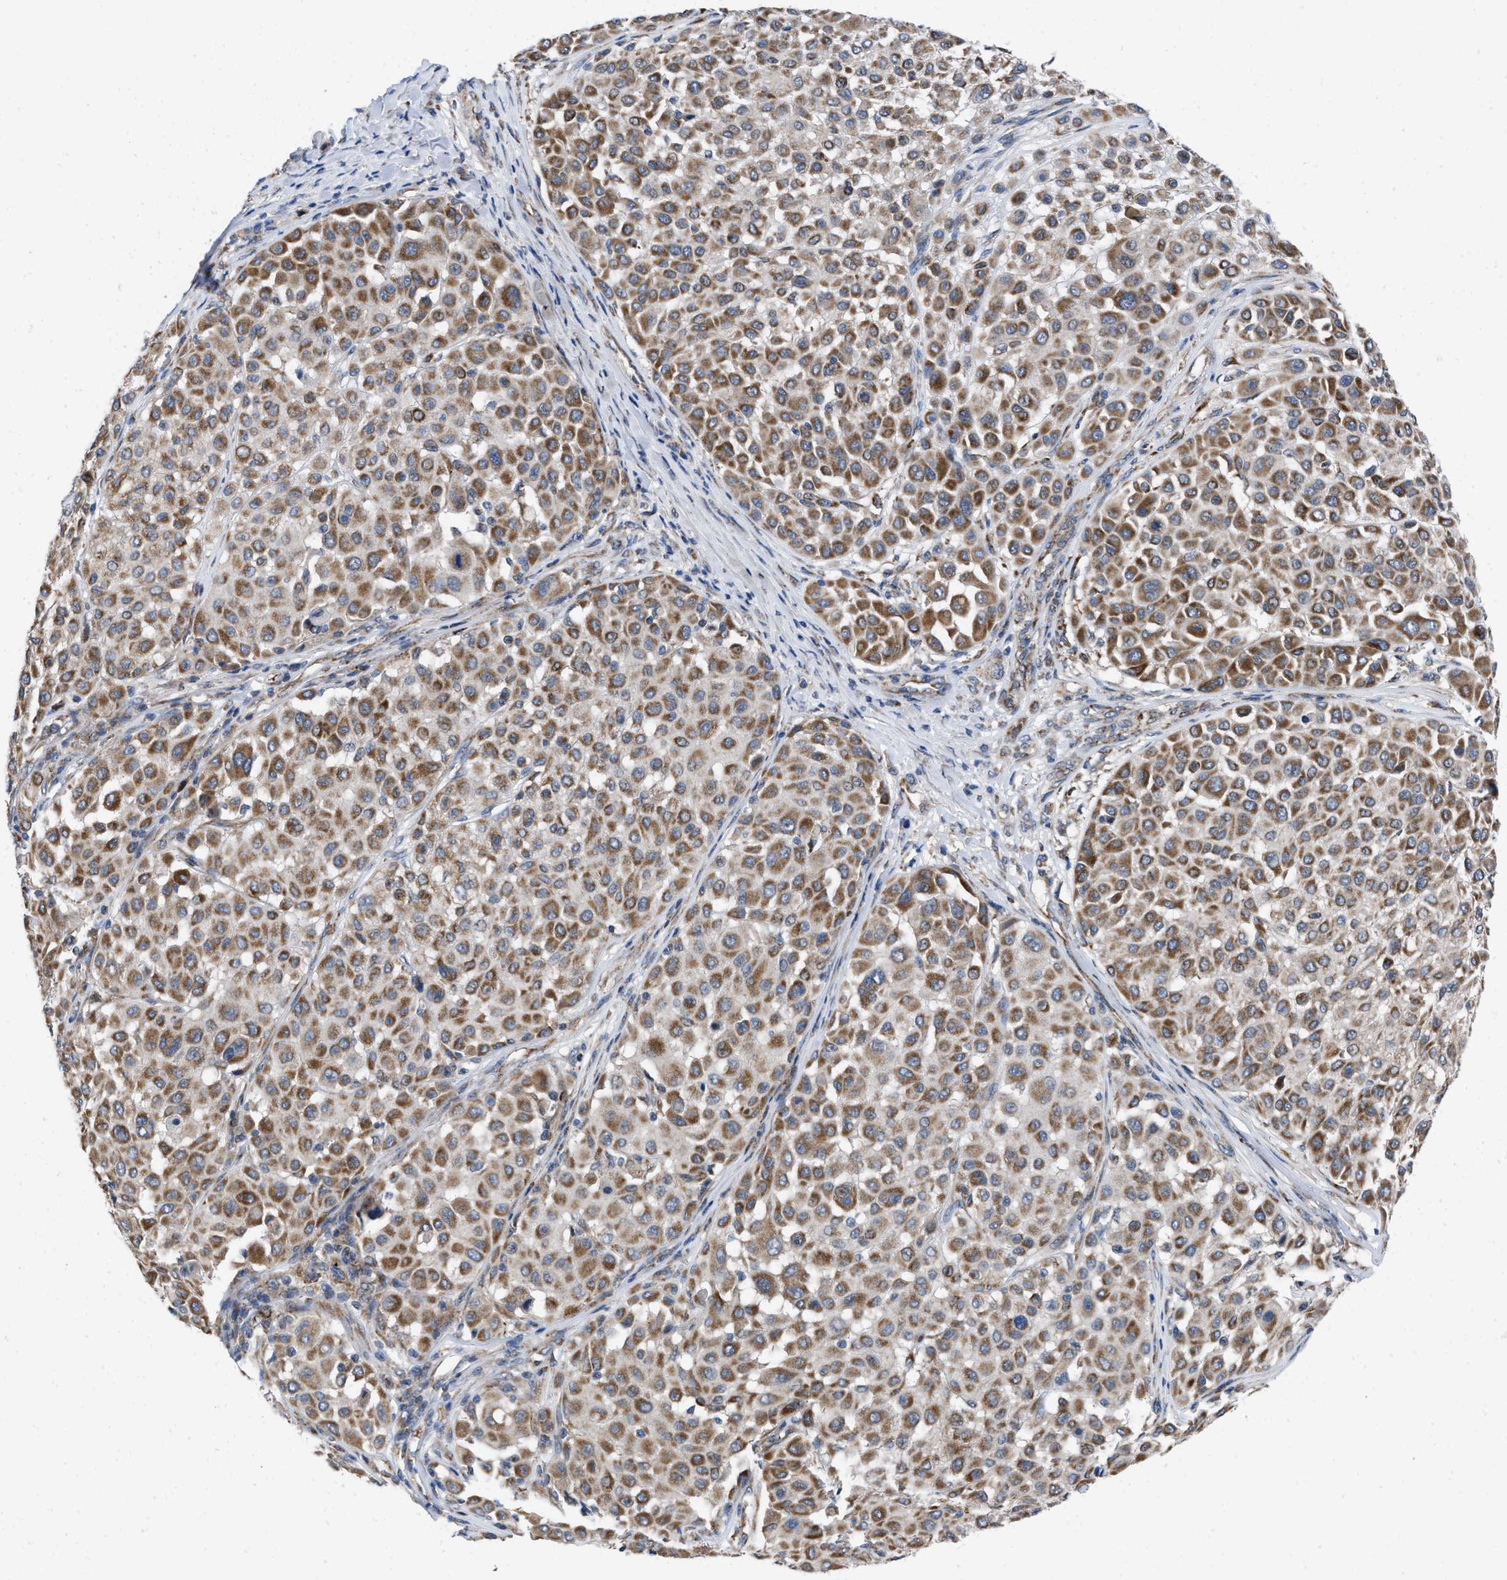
{"staining": {"intensity": "strong", "quantity": ">75%", "location": "cytoplasmic/membranous"}, "tissue": "melanoma", "cell_type": "Tumor cells", "image_type": "cancer", "snomed": [{"axis": "morphology", "description": "Malignant melanoma, Metastatic site"}, {"axis": "topography", "description": "Soft tissue"}], "caption": "Immunohistochemistry staining of melanoma, which exhibits high levels of strong cytoplasmic/membranous positivity in approximately >75% of tumor cells indicating strong cytoplasmic/membranous protein staining. The staining was performed using DAB (3,3'-diaminobenzidine) (brown) for protein detection and nuclei were counterstained in hematoxylin (blue).", "gene": "AKAP1", "patient": {"sex": "male", "age": 41}}